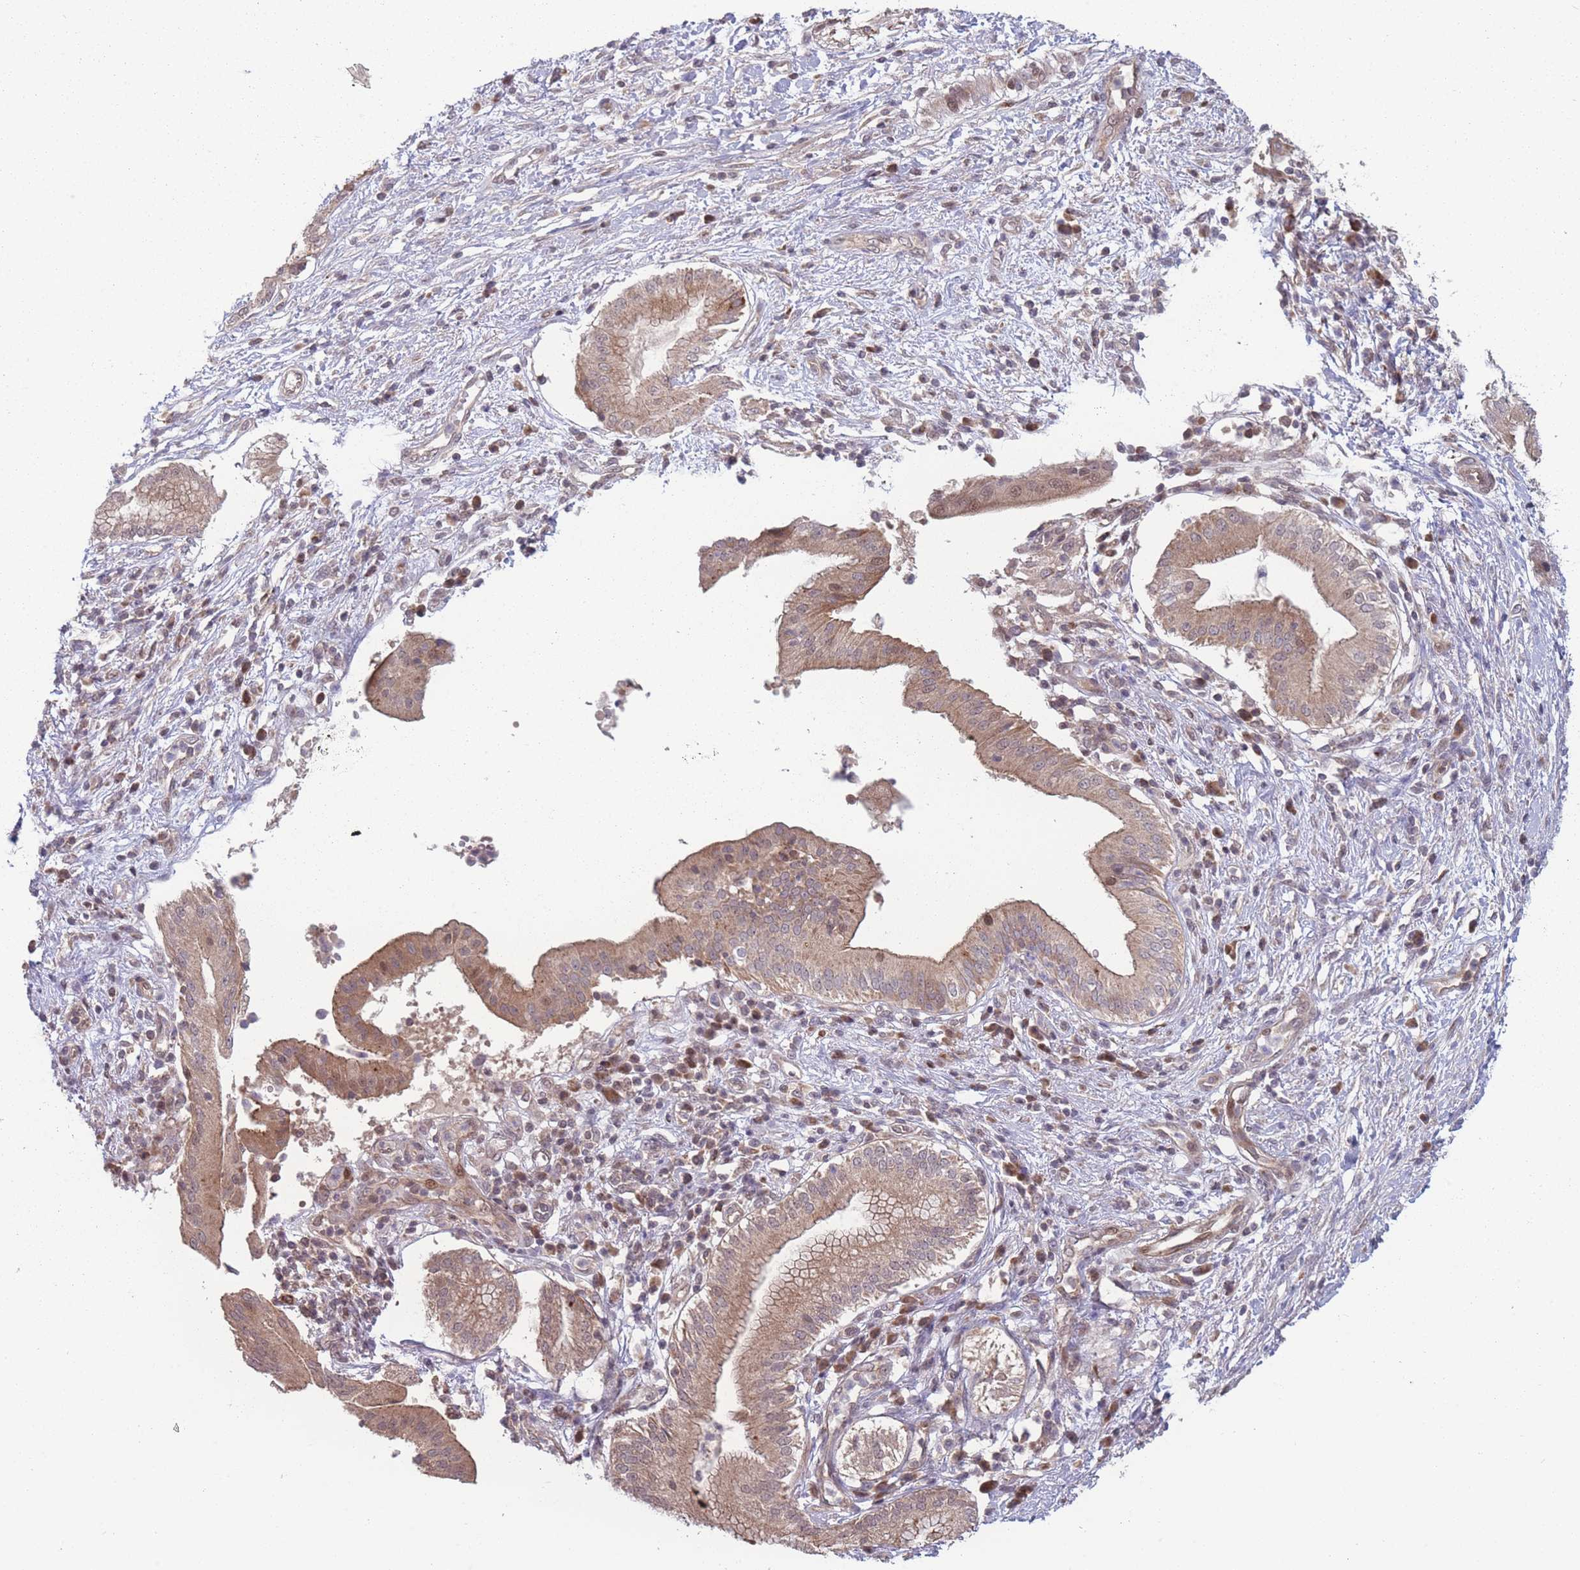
{"staining": {"intensity": "weak", "quantity": ">75%", "location": "cytoplasmic/membranous"}, "tissue": "pancreatic cancer", "cell_type": "Tumor cells", "image_type": "cancer", "snomed": [{"axis": "morphology", "description": "Adenocarcinoma, NOS"}, {"axis": "topography", "description": "Pancreas"}], "caption": "The histopathology image demonstrates a brown stain indicating the presence of a protein in the cytoplasmic/membranous of tumor cells in pancreatic cancer. The protein of interest is shown in brown color, while the nuclei are stained blue.", "gene": "RPS18", "patient": {"sex": "male", "age": 68}}